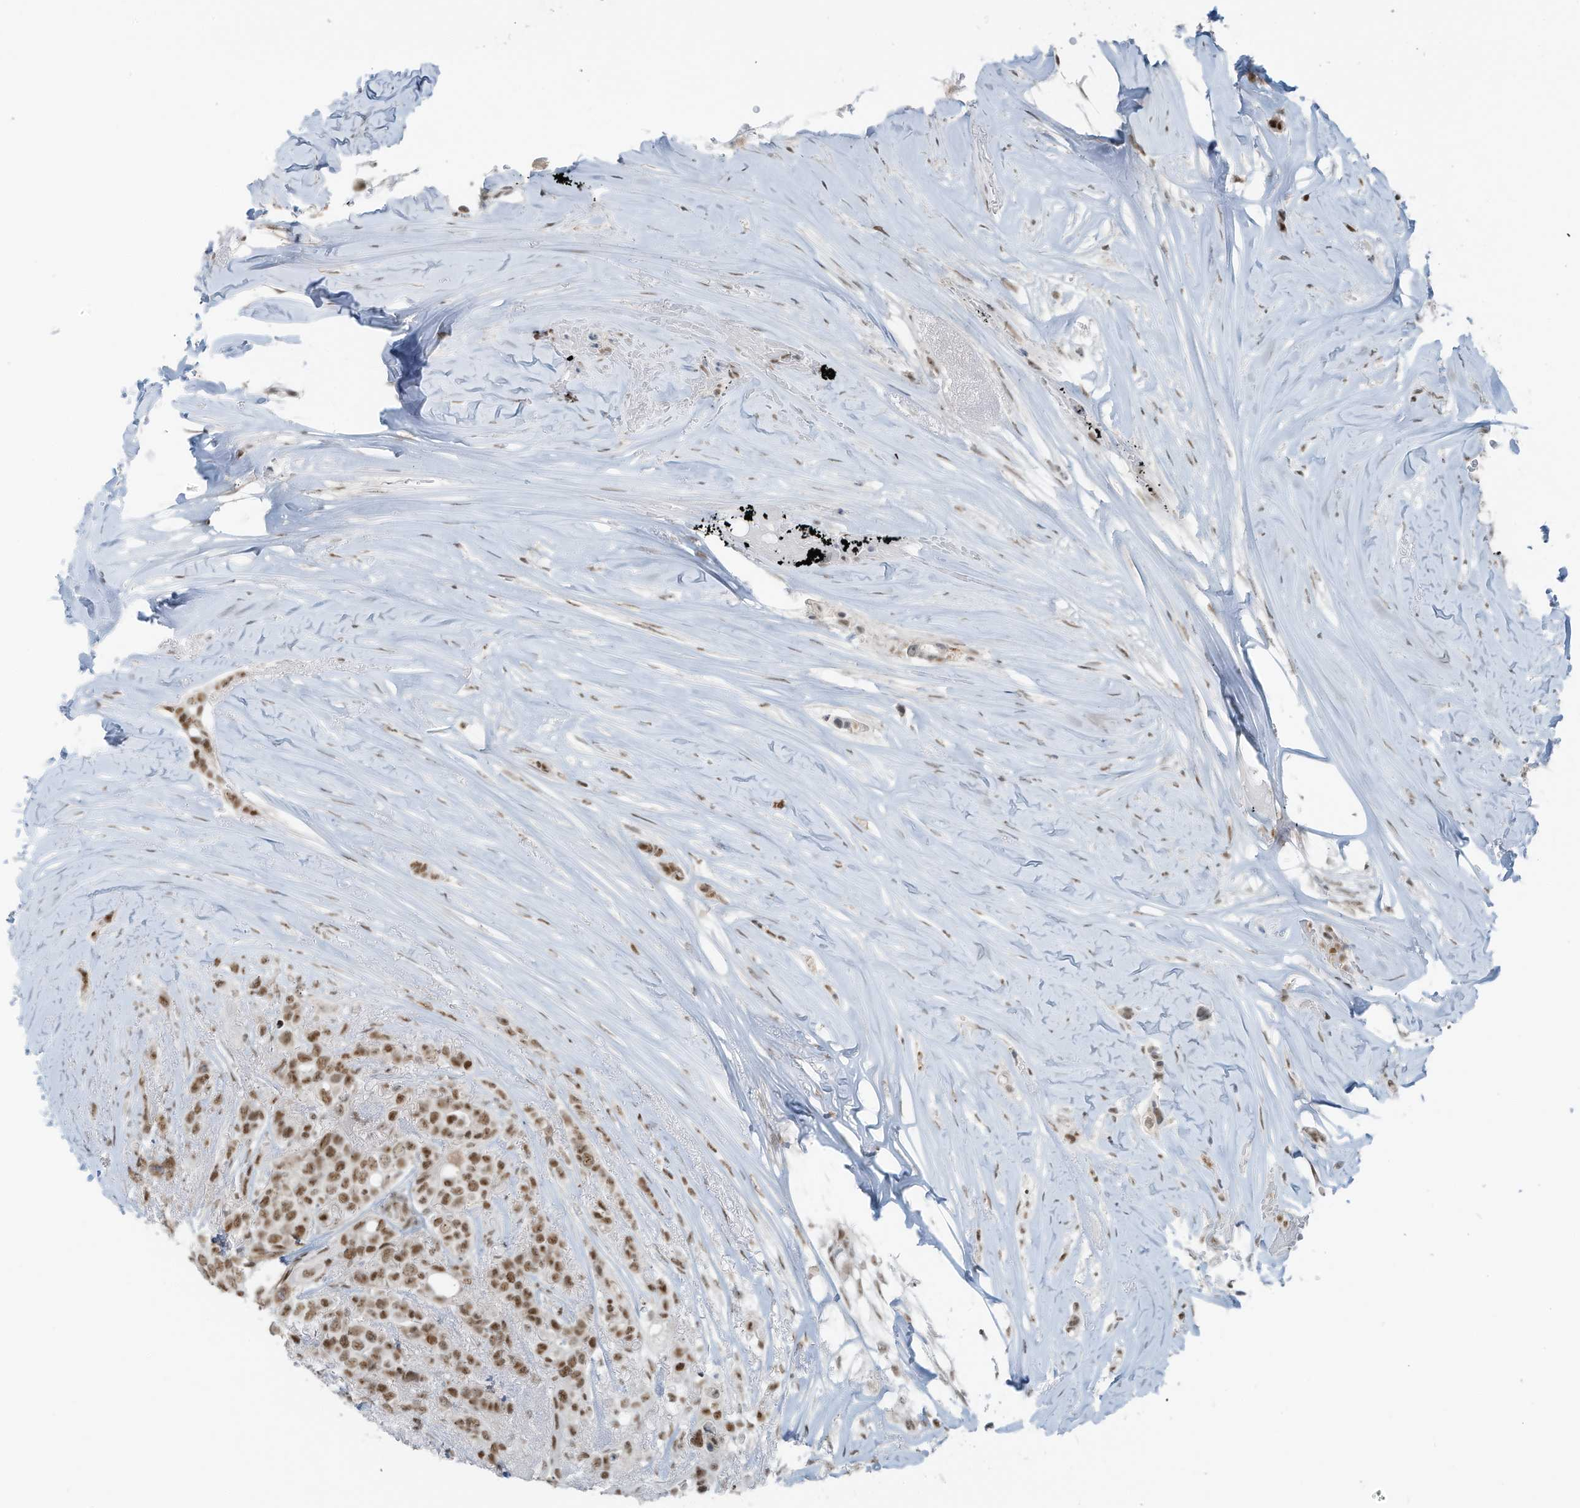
{"staining": {"intensity": "moderate", "quantity": ">75%", "location": "nuclear"}, "tissue": "breast cancer", "cell_type": "Tumor cells", "image_type": "cancer", "snomed": [{"axis": "morphology", "description": "Lobular carcinoma"}, {"axis": "topography", "description": "Breast"}], "caption": "High-power microscopy captured an IHC histopathology image of lobular carcinoma (breast), revealing moderate nuclear positivity in approximately >75% of tumor cells.", "gene": "WRNIP1", "patient": {"sex": "female", "age": 51}}